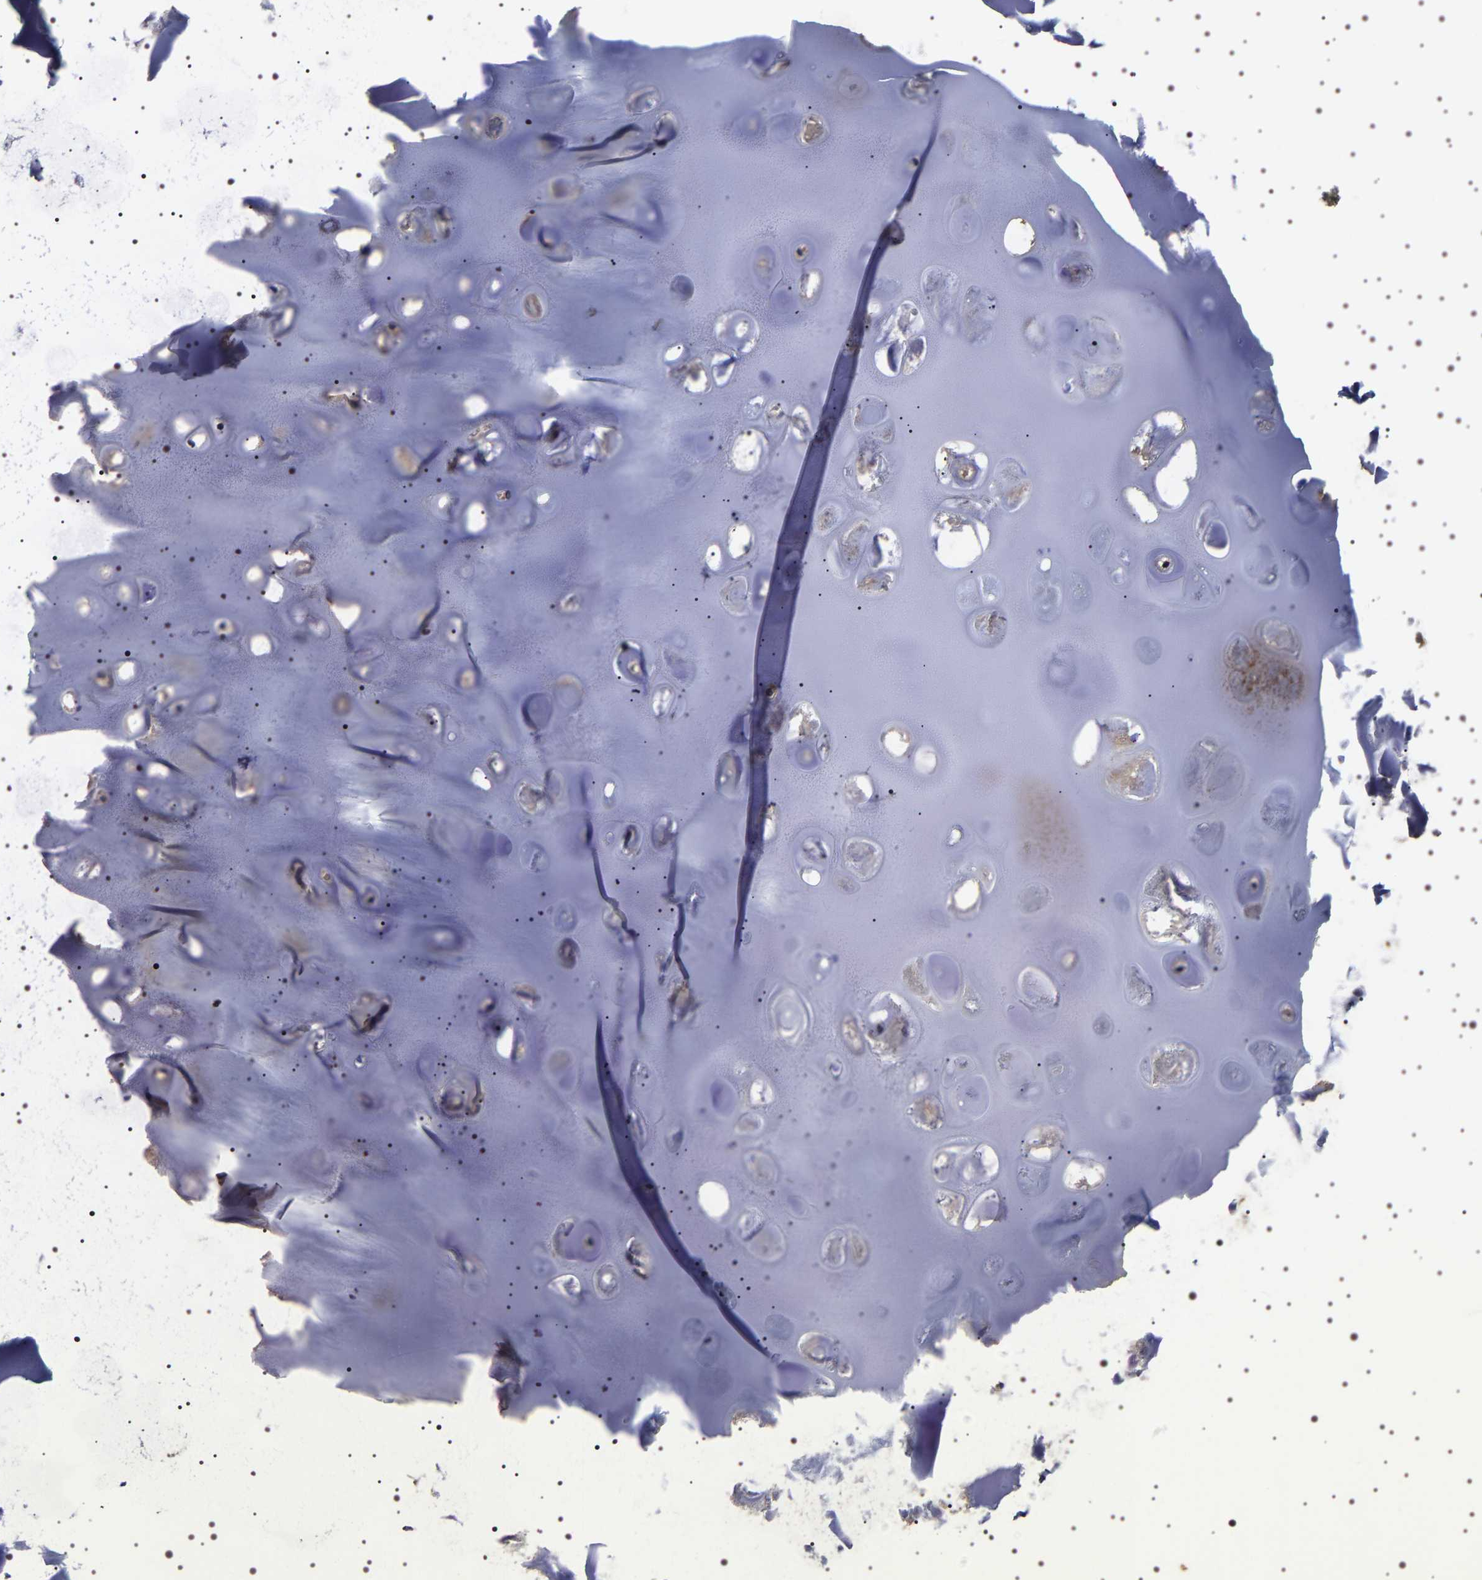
{"staining": {"intensity": "weak", "quantity": ">75%", "location": "cytoplasmic/membranous"}, "tissue": "soft tissue", "cell_type": "Chondrocytes", "image_type": "normal", "snomed": [{"axis": "morphology", "description": "Normal tissue, NOS"}, {"axis": "topography", "description": "Bronchus"}], "caption": "This image reveals immunohistochemistry staining of unremarkable human soft tissue, with low weak cytoplasmic/membranous staining in about >75% of chondrocytes.", "gene": "TARBP1", "patient": {"sex": "female", "age": 73}}